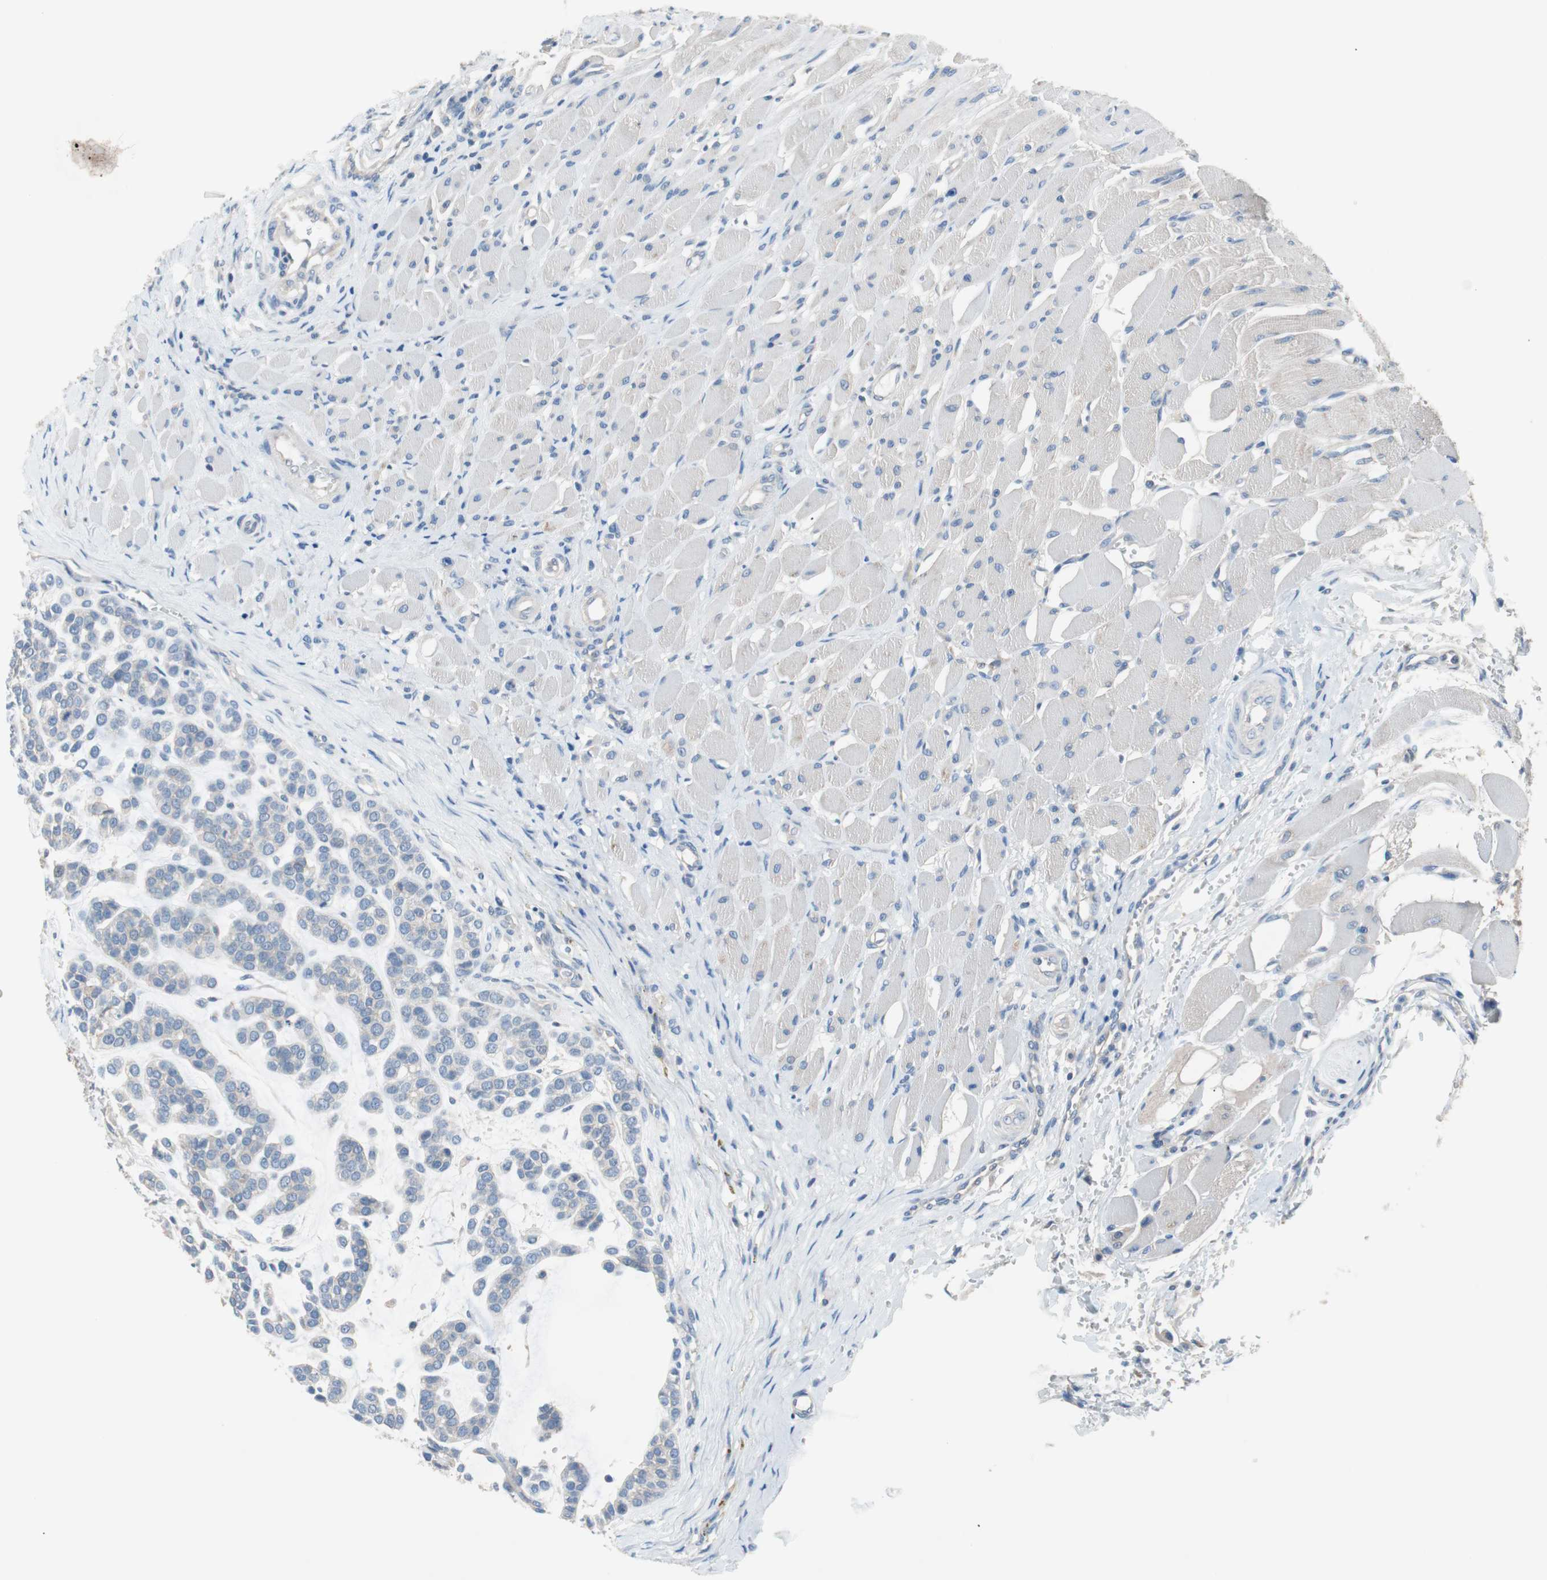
{"staining": {"intensity": "negative", "quantity": "none", "location": "none"}, "tissue": "head and neck cancer", "cell_type": "Tumor cells", "image_type": "cancer", "snomed": [{"axis": "morphology", "description": "Adenocarcinoma, NOS"}, {"axis": "morphology", "description": "Adenoma, NOS"}, {"axis": "topography", "description": "Head-Neck"}], "caption": "This is an IHC micrograph of human head and neck cancer (adenocarcinoma). There is no positivity in tumor cells.", "gene": "GLUL", "patient": {"sex": "female", "age": 55}}